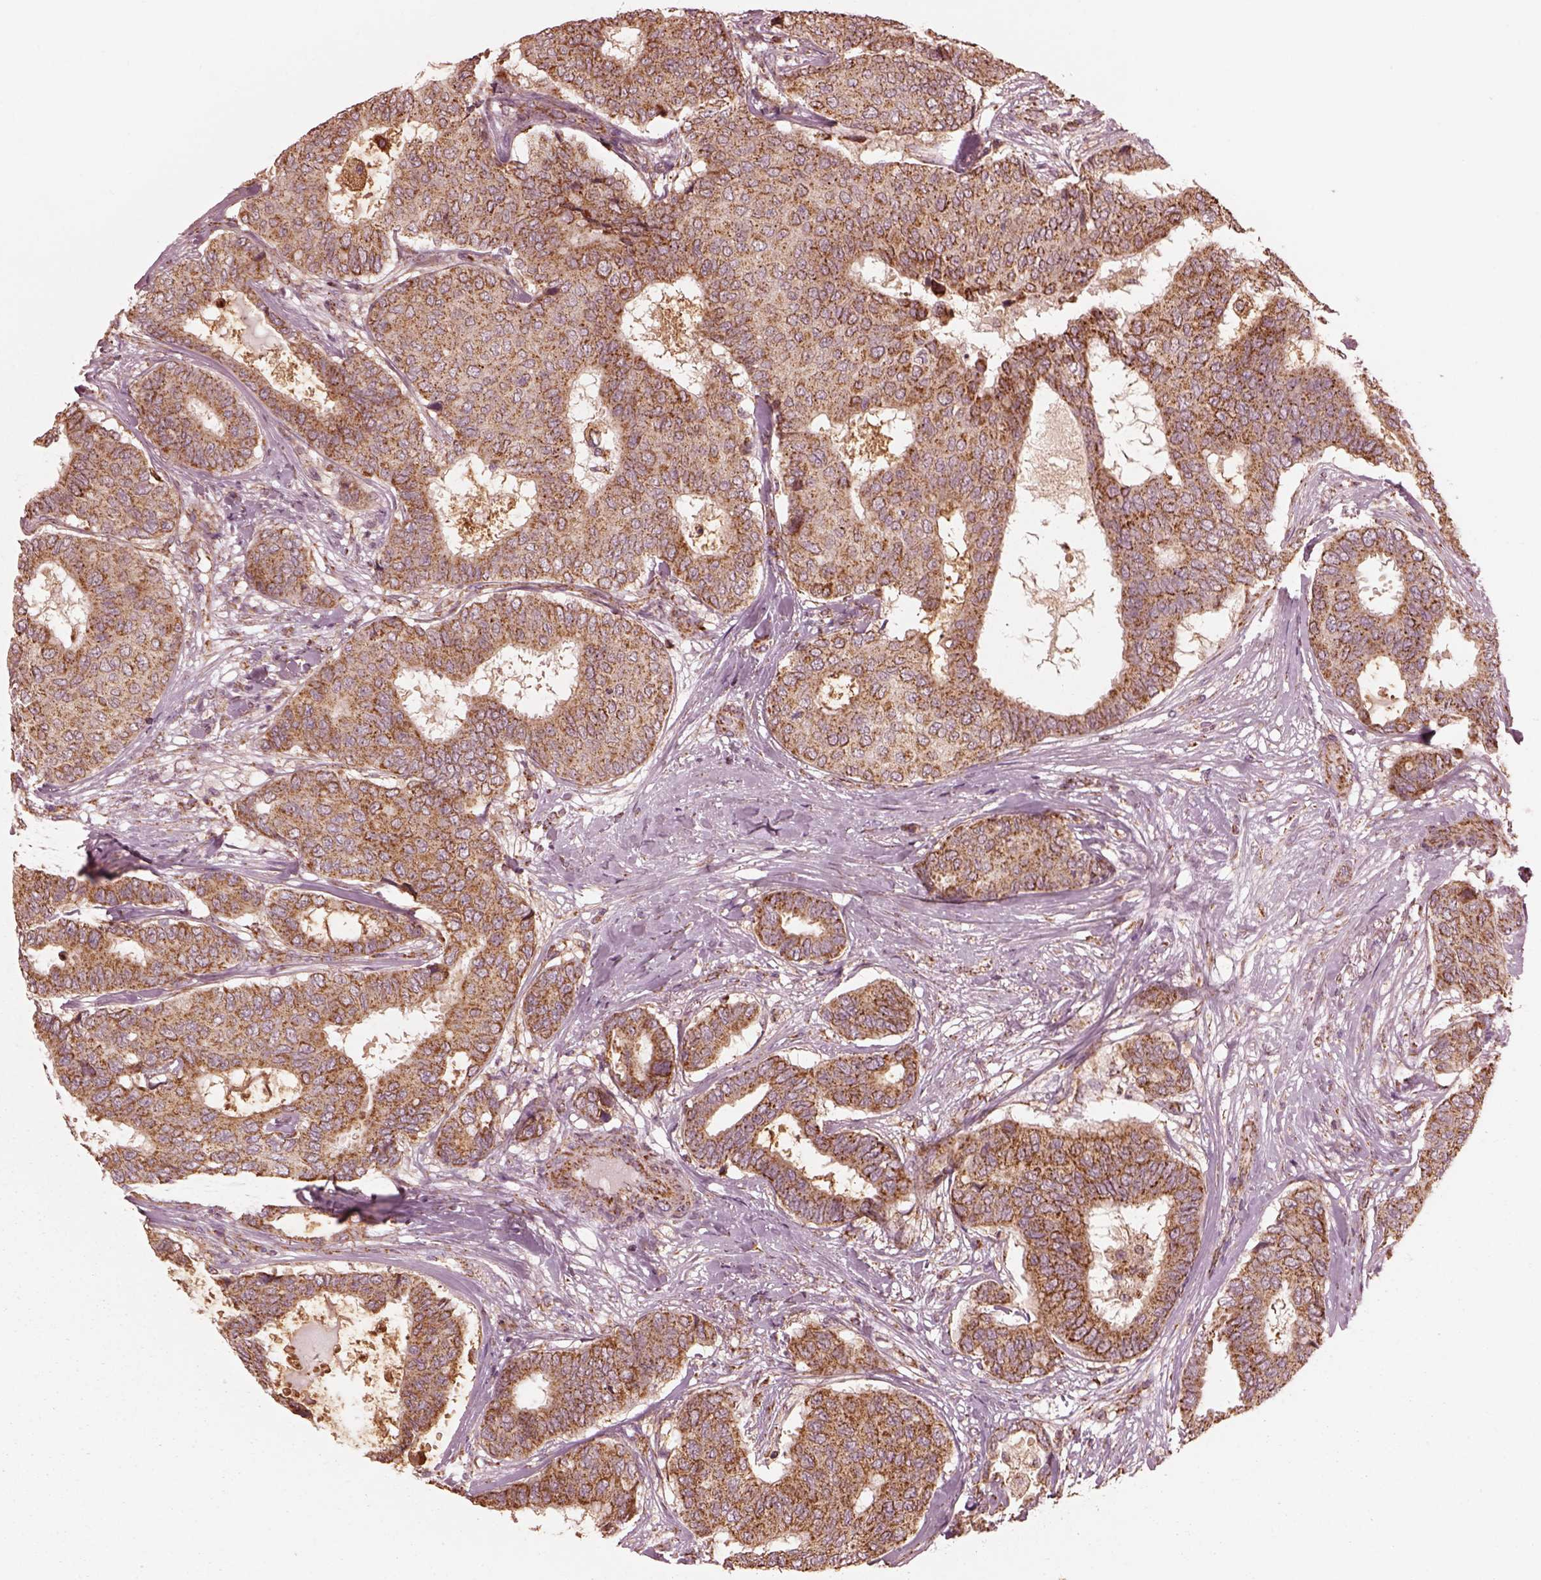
{"staining": {"intensity": "moderate", "quantity": "25%-75%", "location": "cytoplasmic/membranous"}, "tissue": "breast cancer", "cell_type": "Tumor cells", "image_type": "cancer", "snomed": [{"axis": "morphology", "description": "Duct carcinoma"}, {"axis": "topography", "description": "Breast"}], "caption": "Moderate cytoplasmic/membranous protein positivity is seen in approximately 25%-75% of tumor cells in invasive ductal carcinoma (breast).", "gene": "NDUFB10", "patient": {"sex": "female", "age": 75}}